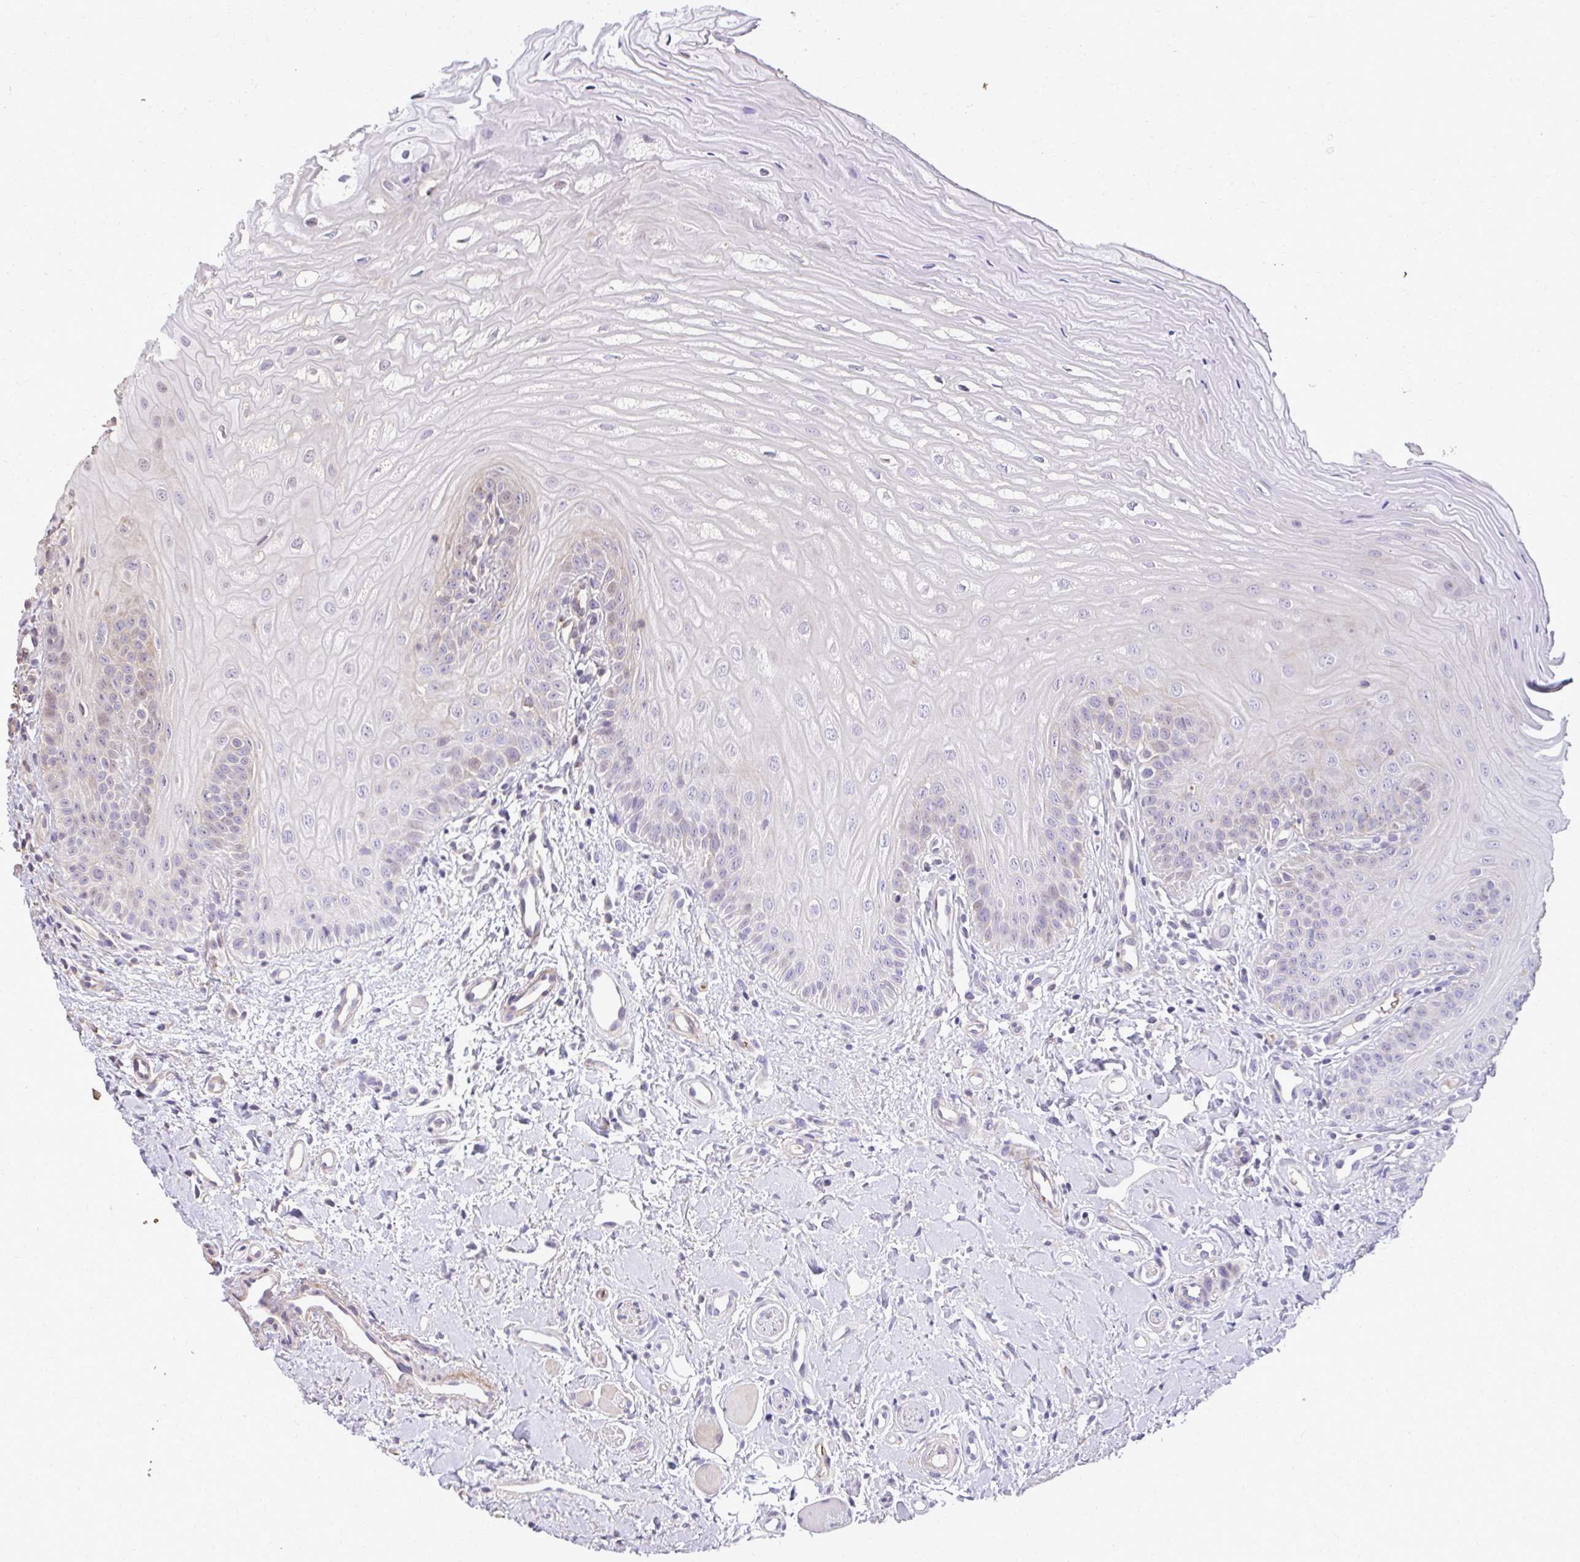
{"staining": {"intensity": "negative", "quantity": "none", "location": "none"}, "tissue": "oral mucosa", "cell_type": "Squamous epithelial cells", "image_type": "normal", "snomed": [{"axis": "morphology", "description": "Normal tissue, NOS"}, {"axis": "topography", "description": "Oral tissue"}], "caption": "IHC photomicrograph of benign oral mucosa: human oral mucosa stained with DAB (3,3'-diaminobenzidine) demonstrates no significant protein expression in squamous epithelial cells. Nuclei are stained in blue.", "gene": "FIBCD1", "patient": {"sex": "female", "age": 73}}